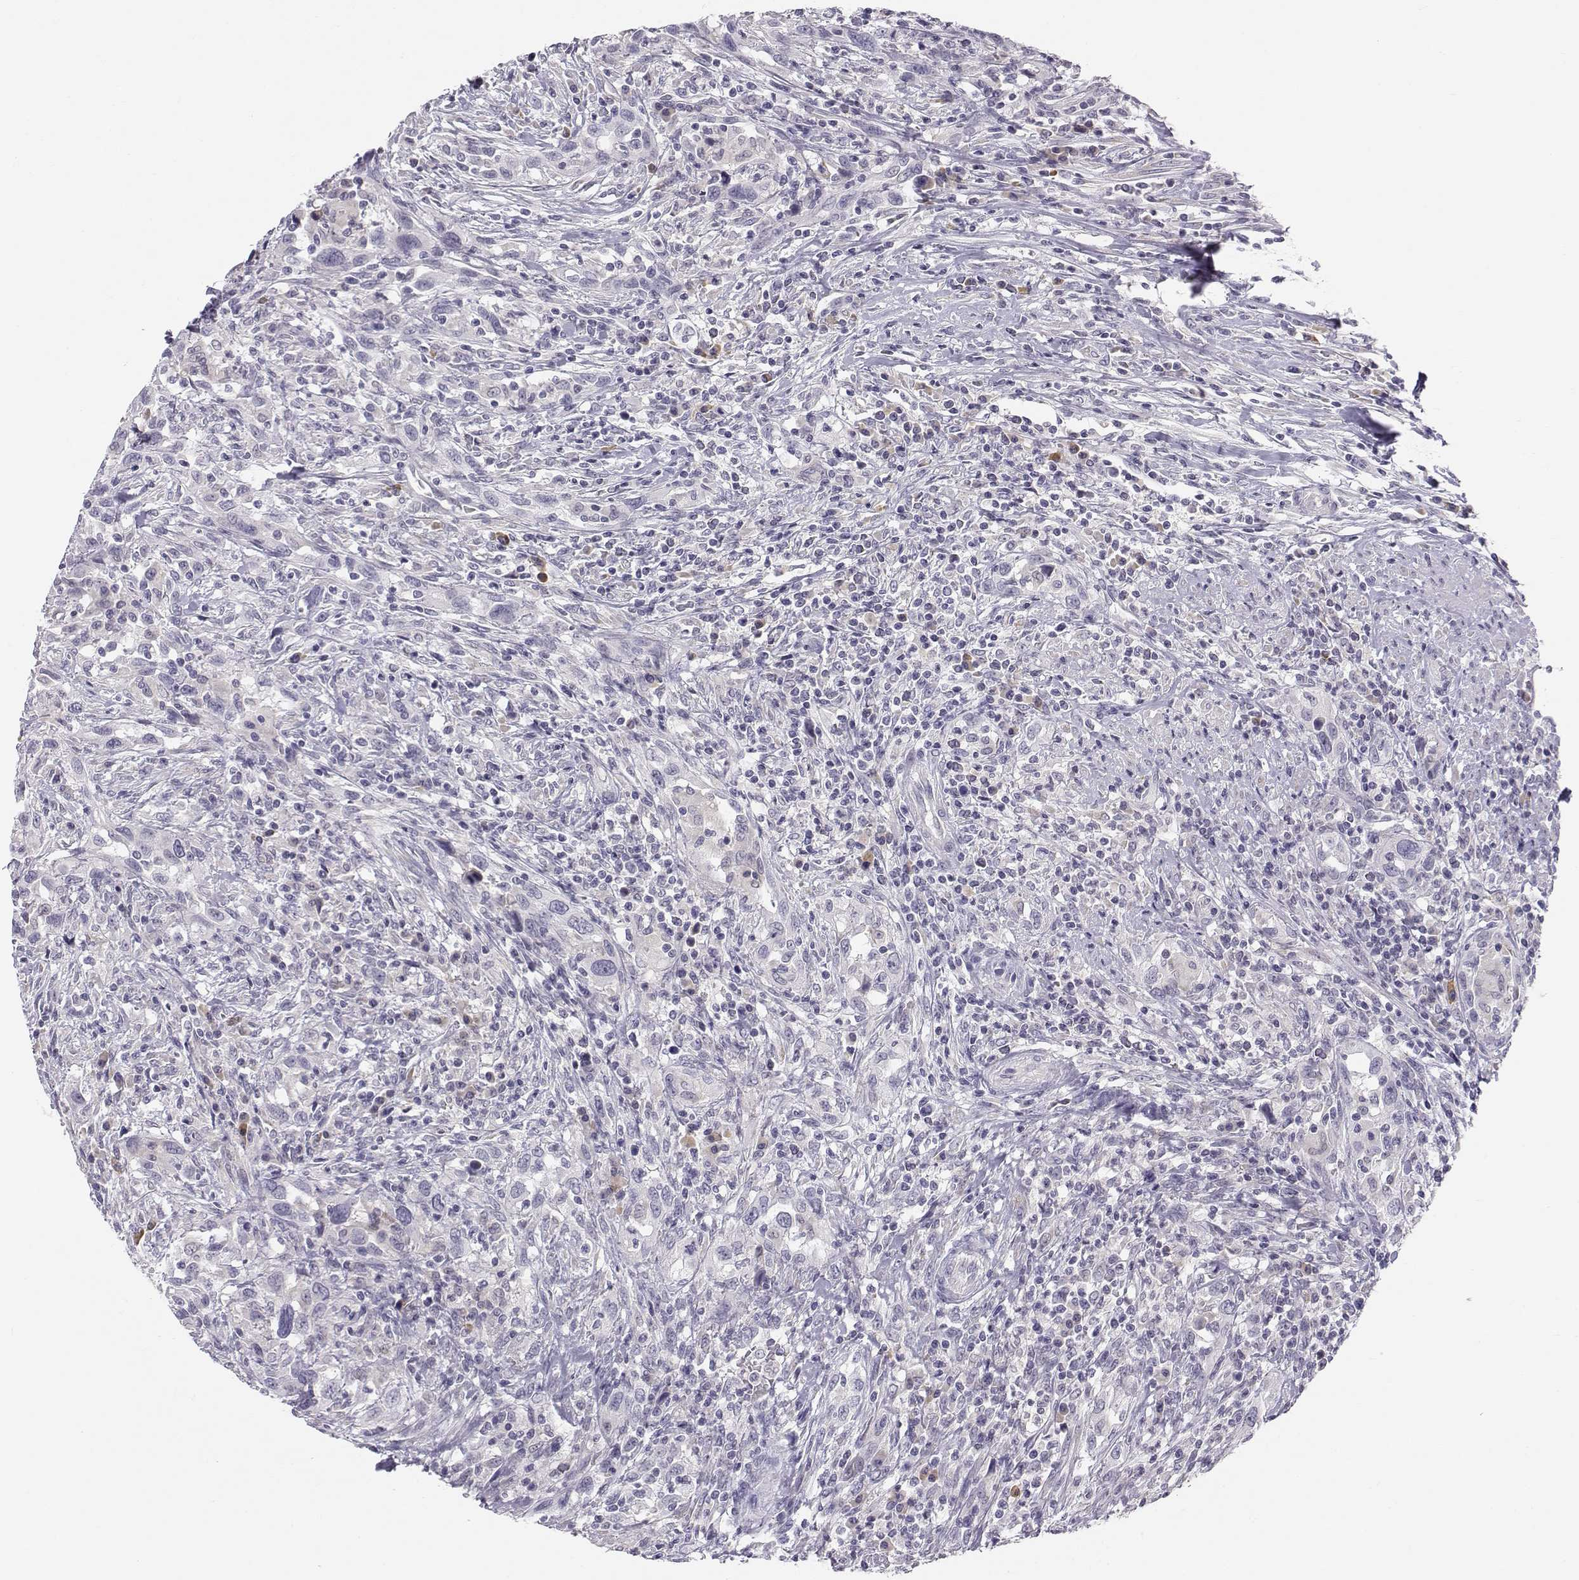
{"staining": {"intensity": "negative", "quantity": "none", "location": "none"}, "tissue": "urothelial cancer", "cell_type": "Tumor cells", "image_type": "cancer", "snomed": [{"axis": "morphology", "description": "Urothelial carcinoma, NOS"}, {"axis": "morphology", "description": "Urothelial carcinoma, High grade"}, {"axis": "topography", "description": "Urinary bladder"}], "caption": "Tumor cells are negative for brown protein staining in urothelial cancer.", "gene": "ACSL6", "patient": {"sex": "female", "age": 64}}